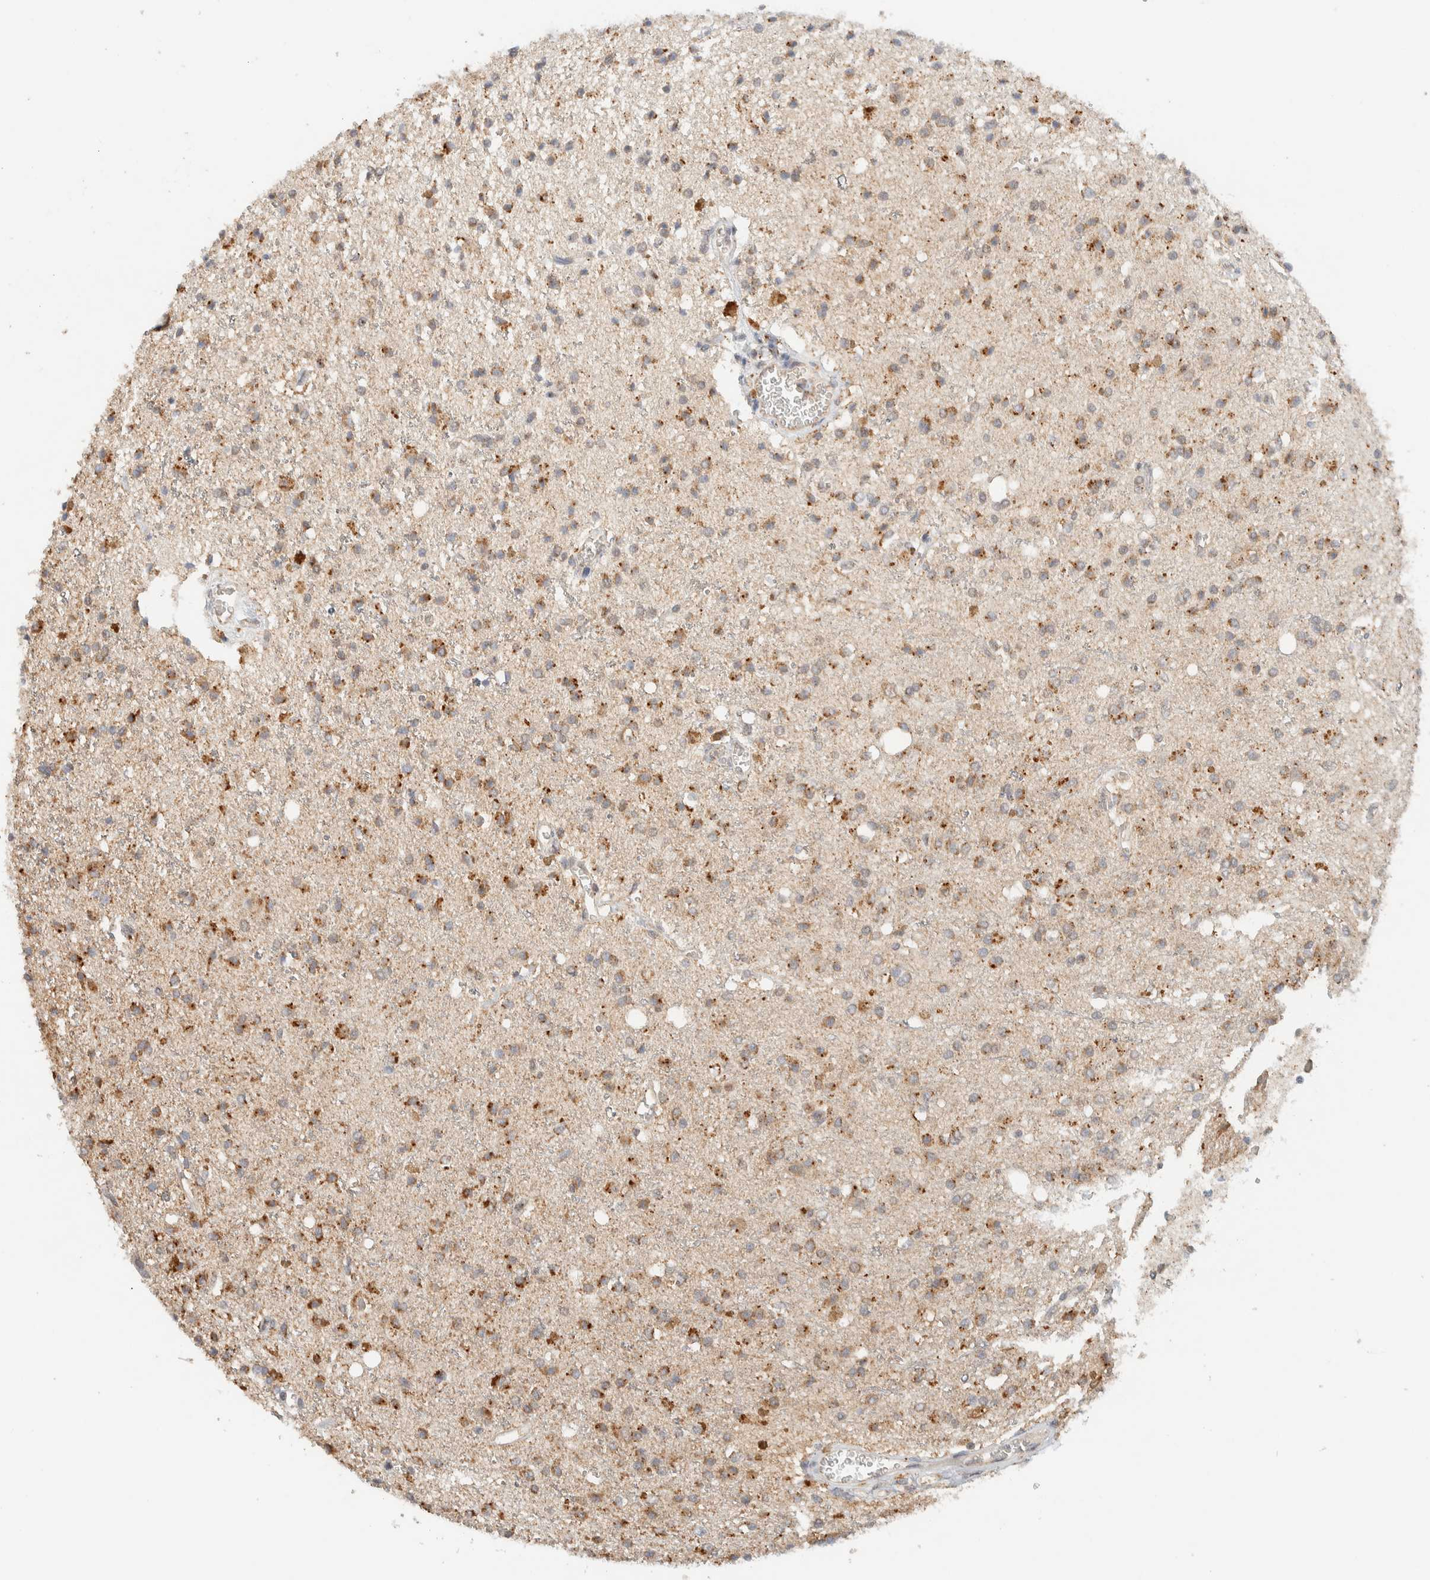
{"staining": {"intensity": "moderate", "quantity": ">75%", "location": "cytoplasmic/membranous"}, "tissue": "glioma", "cell_type": "Tumor cells", "image_type": "cancer", "snomed": [{"axis": "morphology", "description": "Glioma, malignant, High grade"}, {"axis": "topography", "description": "Brain"}], "caption": "The immunohistochemical stain labels moderate cytoplasmic/membranous expression in tumor cells of malignant high-grade glioma tissue. (Brightfield microscopy of DAB IHC at high magnification).", "gene": "MRPL41", "patient": {"sex": "male", "age": 47}}